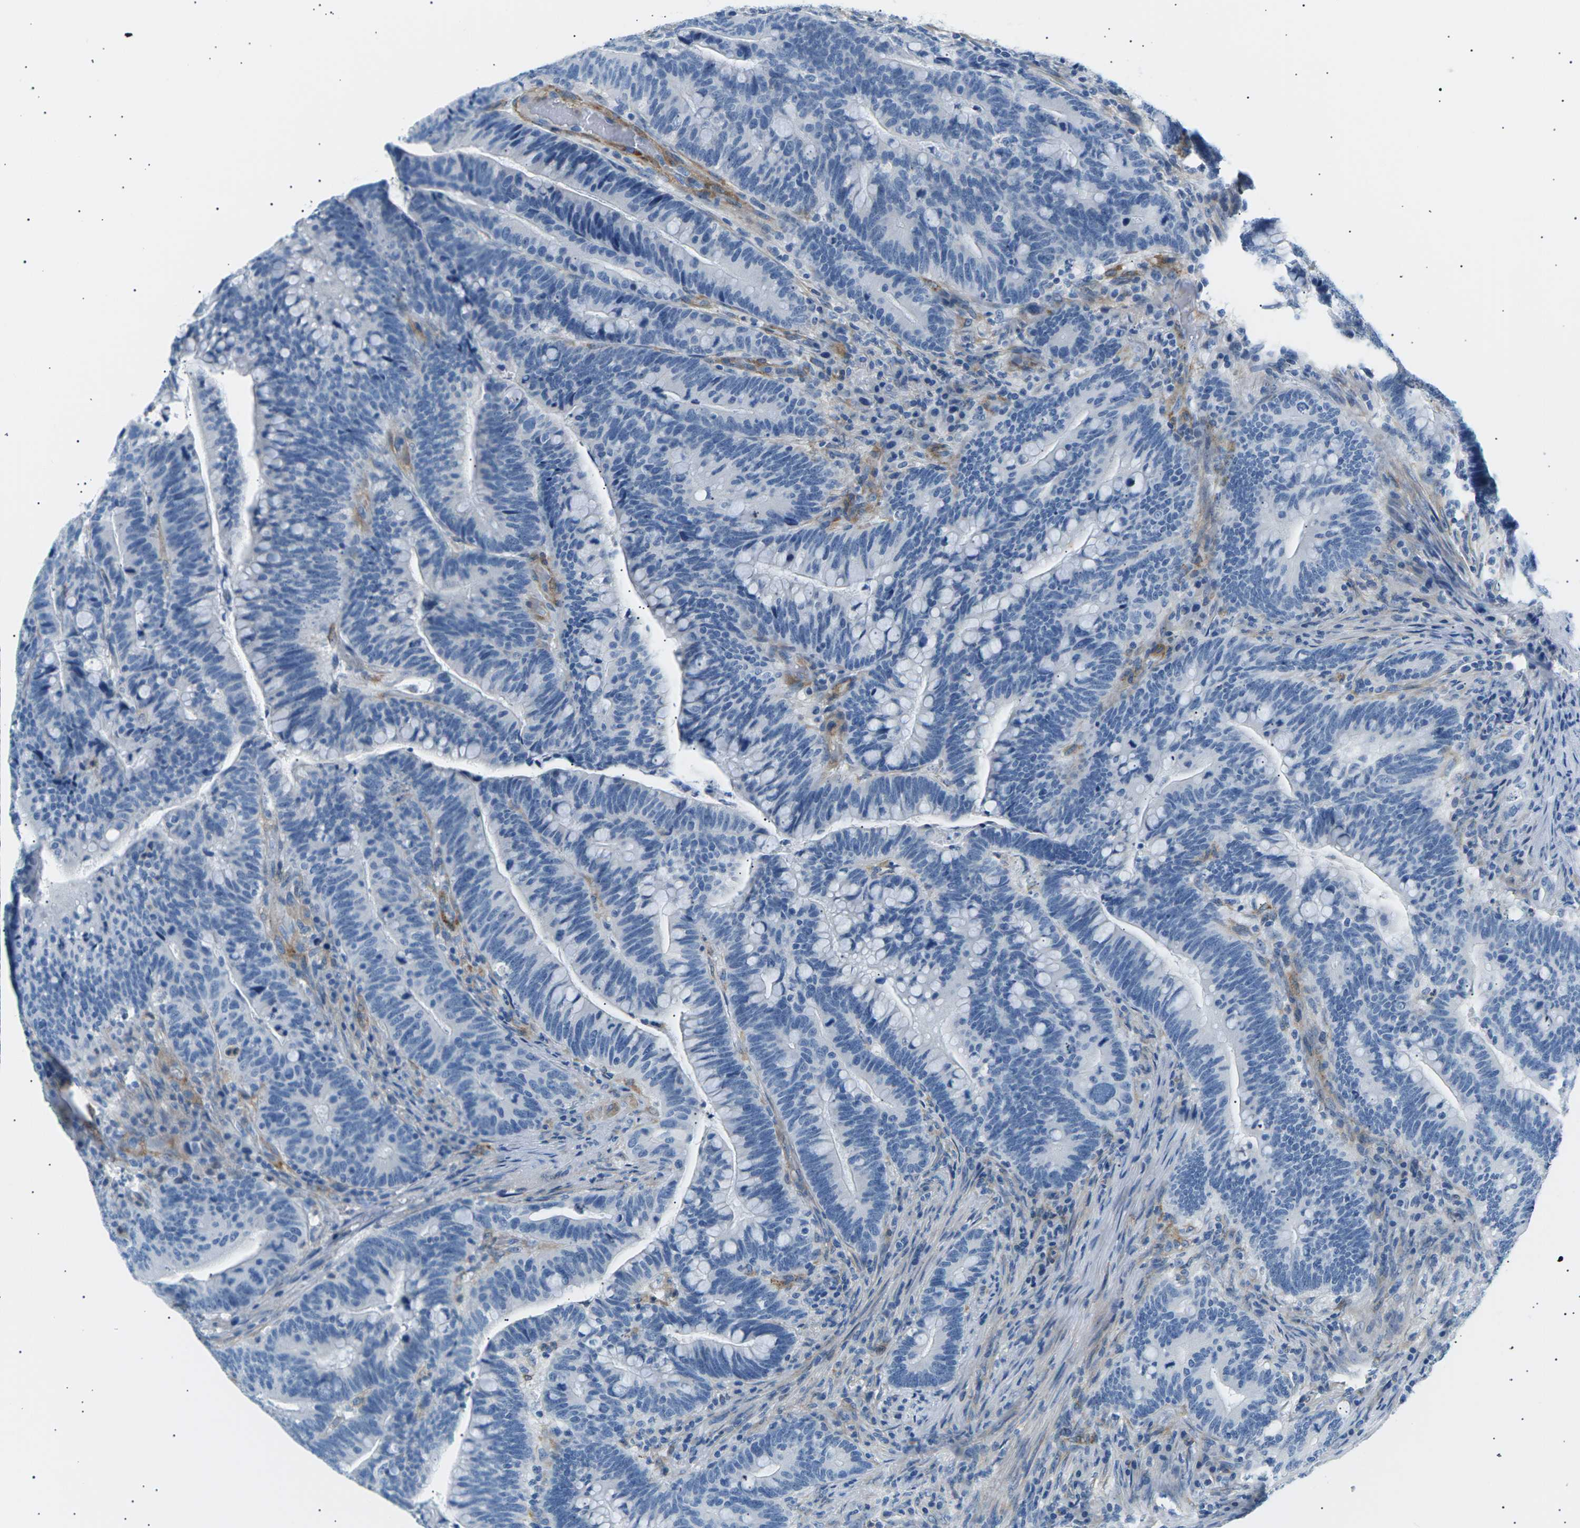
{"staining": {"intensity": "negative", "quantity": "none", "location": "none"}, "tissue": "colorectal cancer", "cell_type": "Tumor cells", "image_type": "cancer", "snomed": [{"axis": "morphology", "description": "Normal tissue, NOS"}, {"axis": "morphology", "description": "Adenocarcinoma, NOS"}, {"axis": "topography", "description": "Colon"}], "caption": "Human adenocarcinoma (colorectal) stained for a protein using immunohistochemistry (IHC) displays no staining in tumor cells.", "gene": "SEPTIN5", "patient": {"sex": "female", "age": 66}}